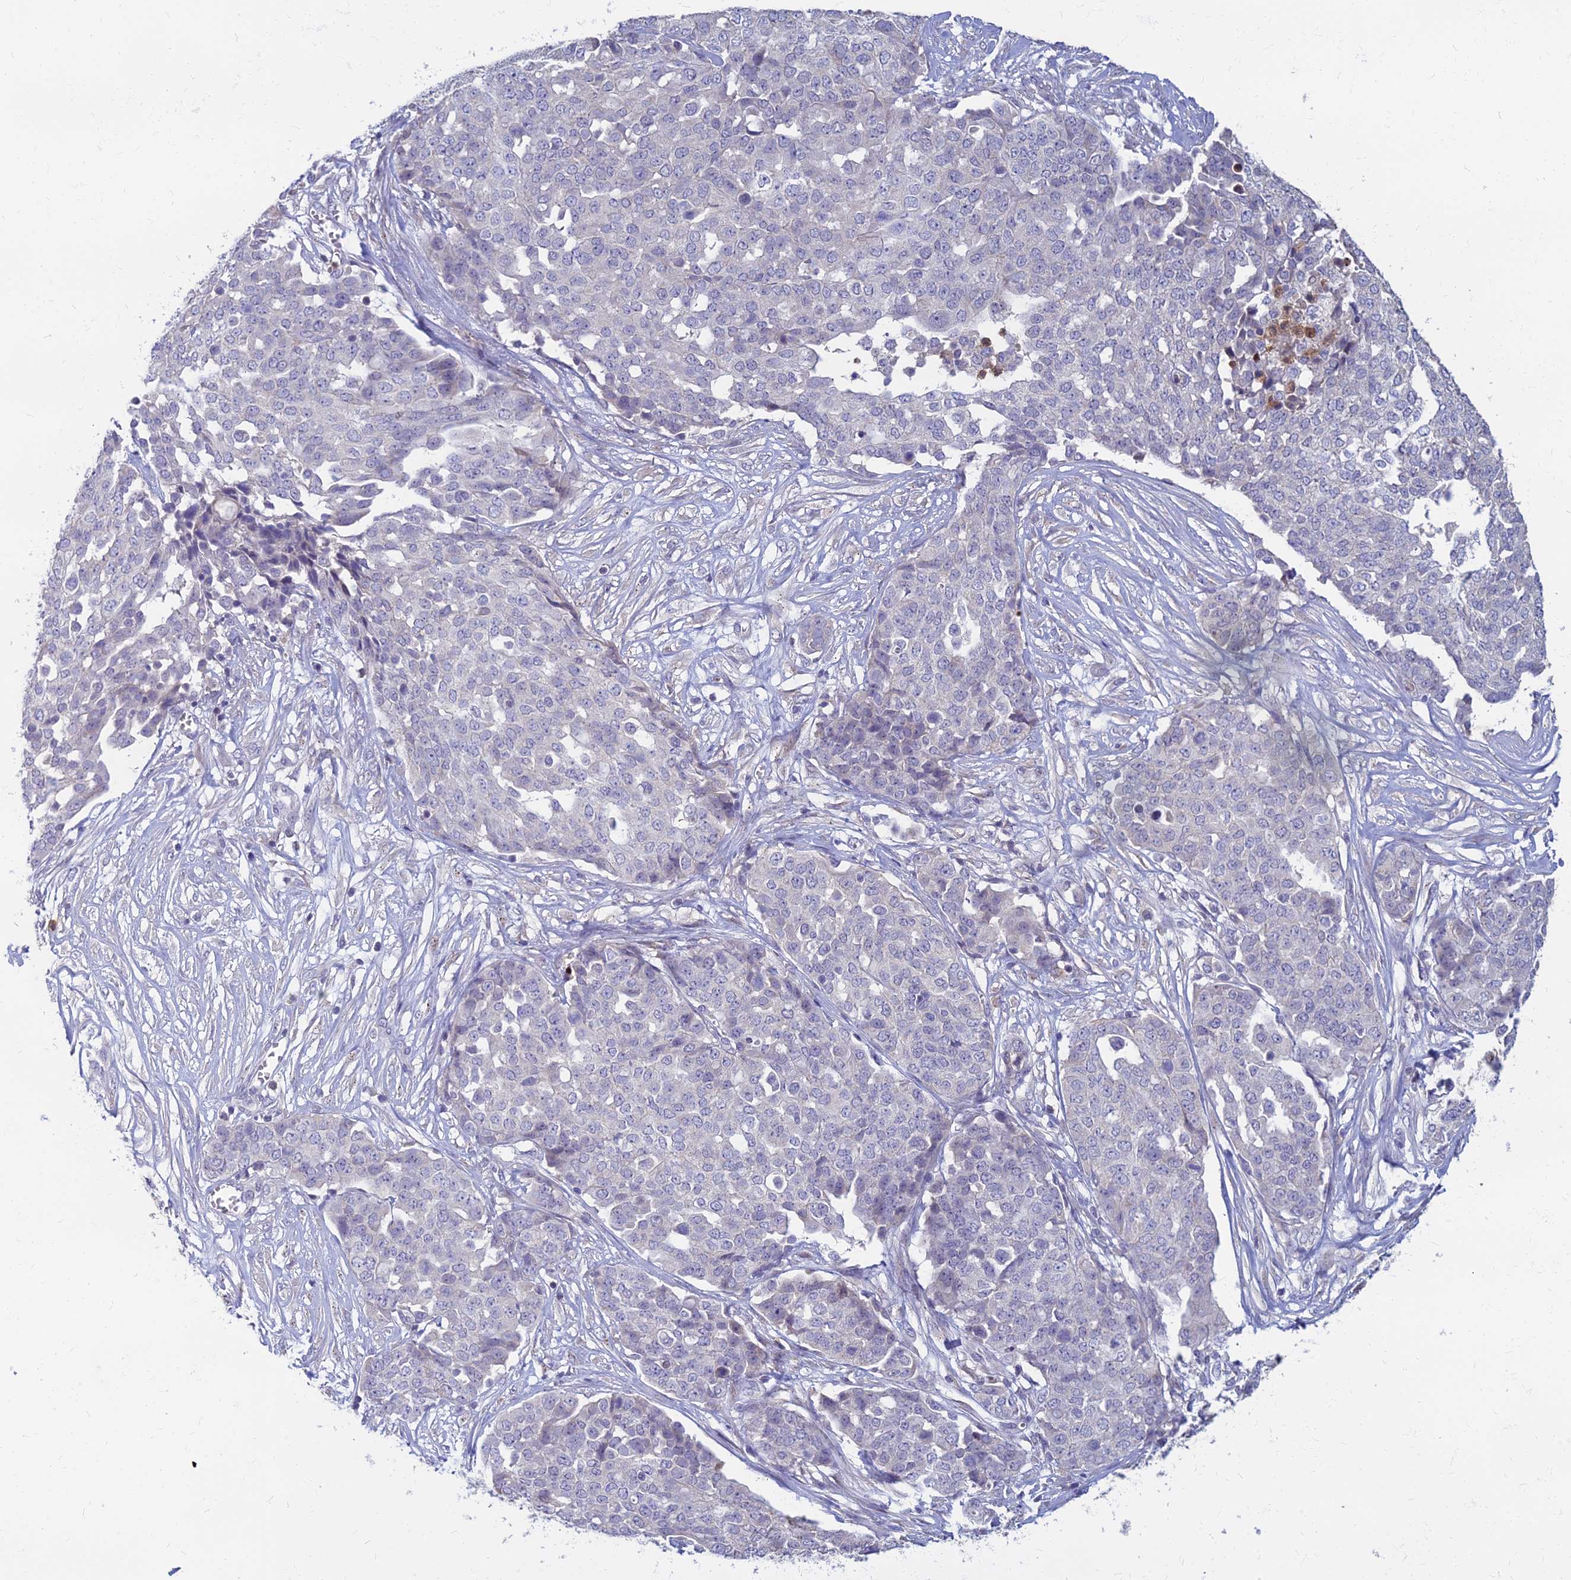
{"staining": {"intensity": "negative", "quantity": "none", "location": "none"}, "tissue": "ovarian cancer", "cell_type": "Tumor cells", "image_type": "cancer", "snomed": [{"axis": "morphology", "description": "Cystadenocarcinoma, serous, NOS"}, {"axis": "topography", "description": "Soft tissue"}, {"axis": "topography", "description": "Ovary"}], "caption": "Protein analysis of ovarian serous cystadenocarcinoma reveals no significant staining in tumor cells. The staining is performed using DAB brown chromogen with nuclei counter-stained in using hematoxylin.", "gene": "GOLGA6D", "patient": {"sex": "female", "age": 57}}